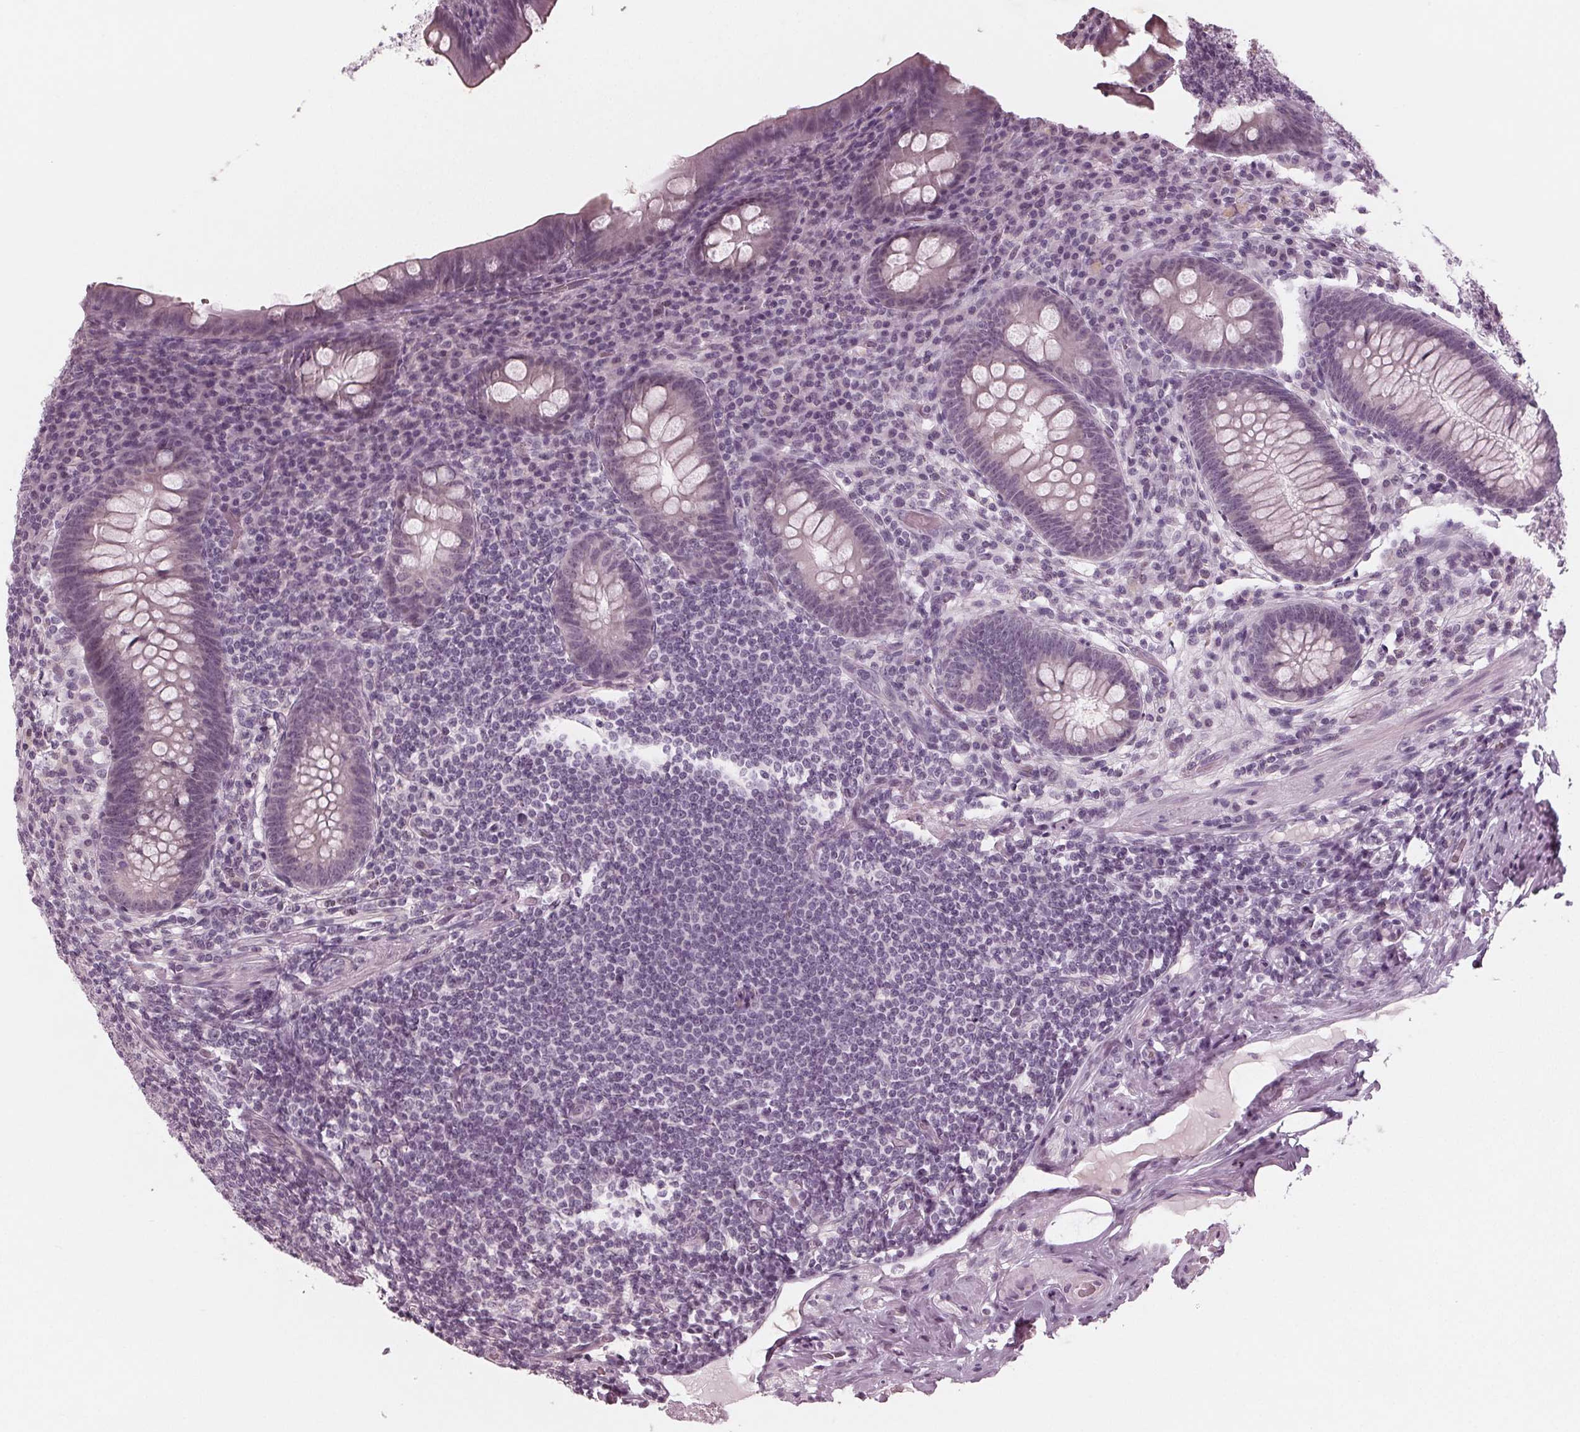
{"staining": {"intensity": "negative", "quantity": "none", "location": "none"}, "tissue": "appendix", "cell_type": "Glandular cells", "image_type": "normal", "snomed": [{"axis": "morphology", "description": "Normal tissue, NOS"}, {"axis": "topography", "description": "Appendix"}], "caption": "Glandular cells show no significant protein staining in normal appendix. (DAB immunohistochemistry (IHC) with hematoxylin counter stain).", "gene": "ADPRHL1", "patient": {"sex": "male", "age": 71}}